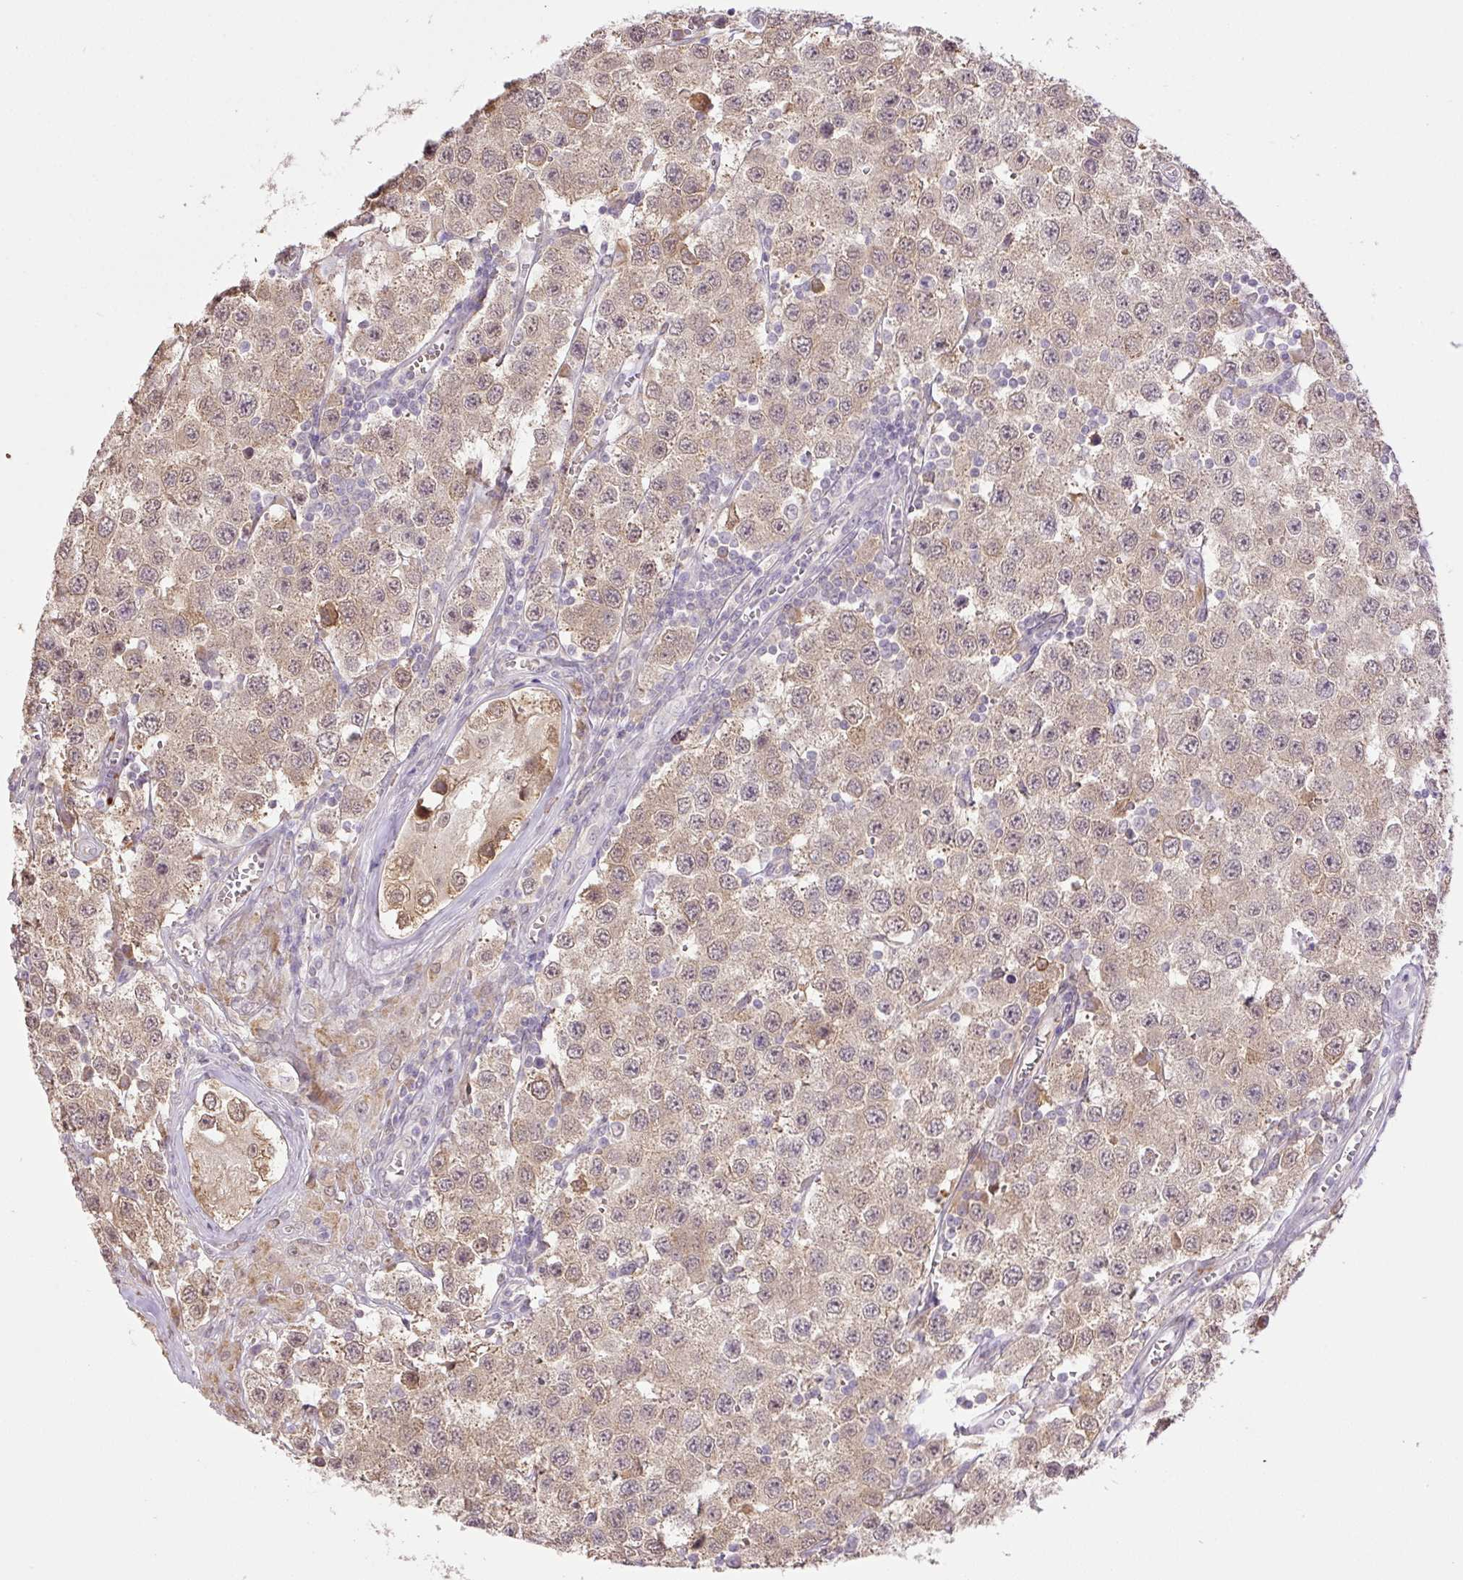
{"staining": {"intensity": "weak", "quantity": ">75%", "location": "cytoplasmic/membranous"}, "tissue": "testis cancer", "cell_type": "Tumor cells", "image_type": "cancer", "snomed": [{"axis": "morphology", "description": "Seminoma, NOS"}, {"axis": "topography", "description": "Testis"}], "caption": "The immunohistochemical stain shows weak cytoplasmic/membranous staining in tumor cells of testis cancer (seminoma) tissue.", "gene": "HABP4", "patient": {"sex": "male", "age": 34}}